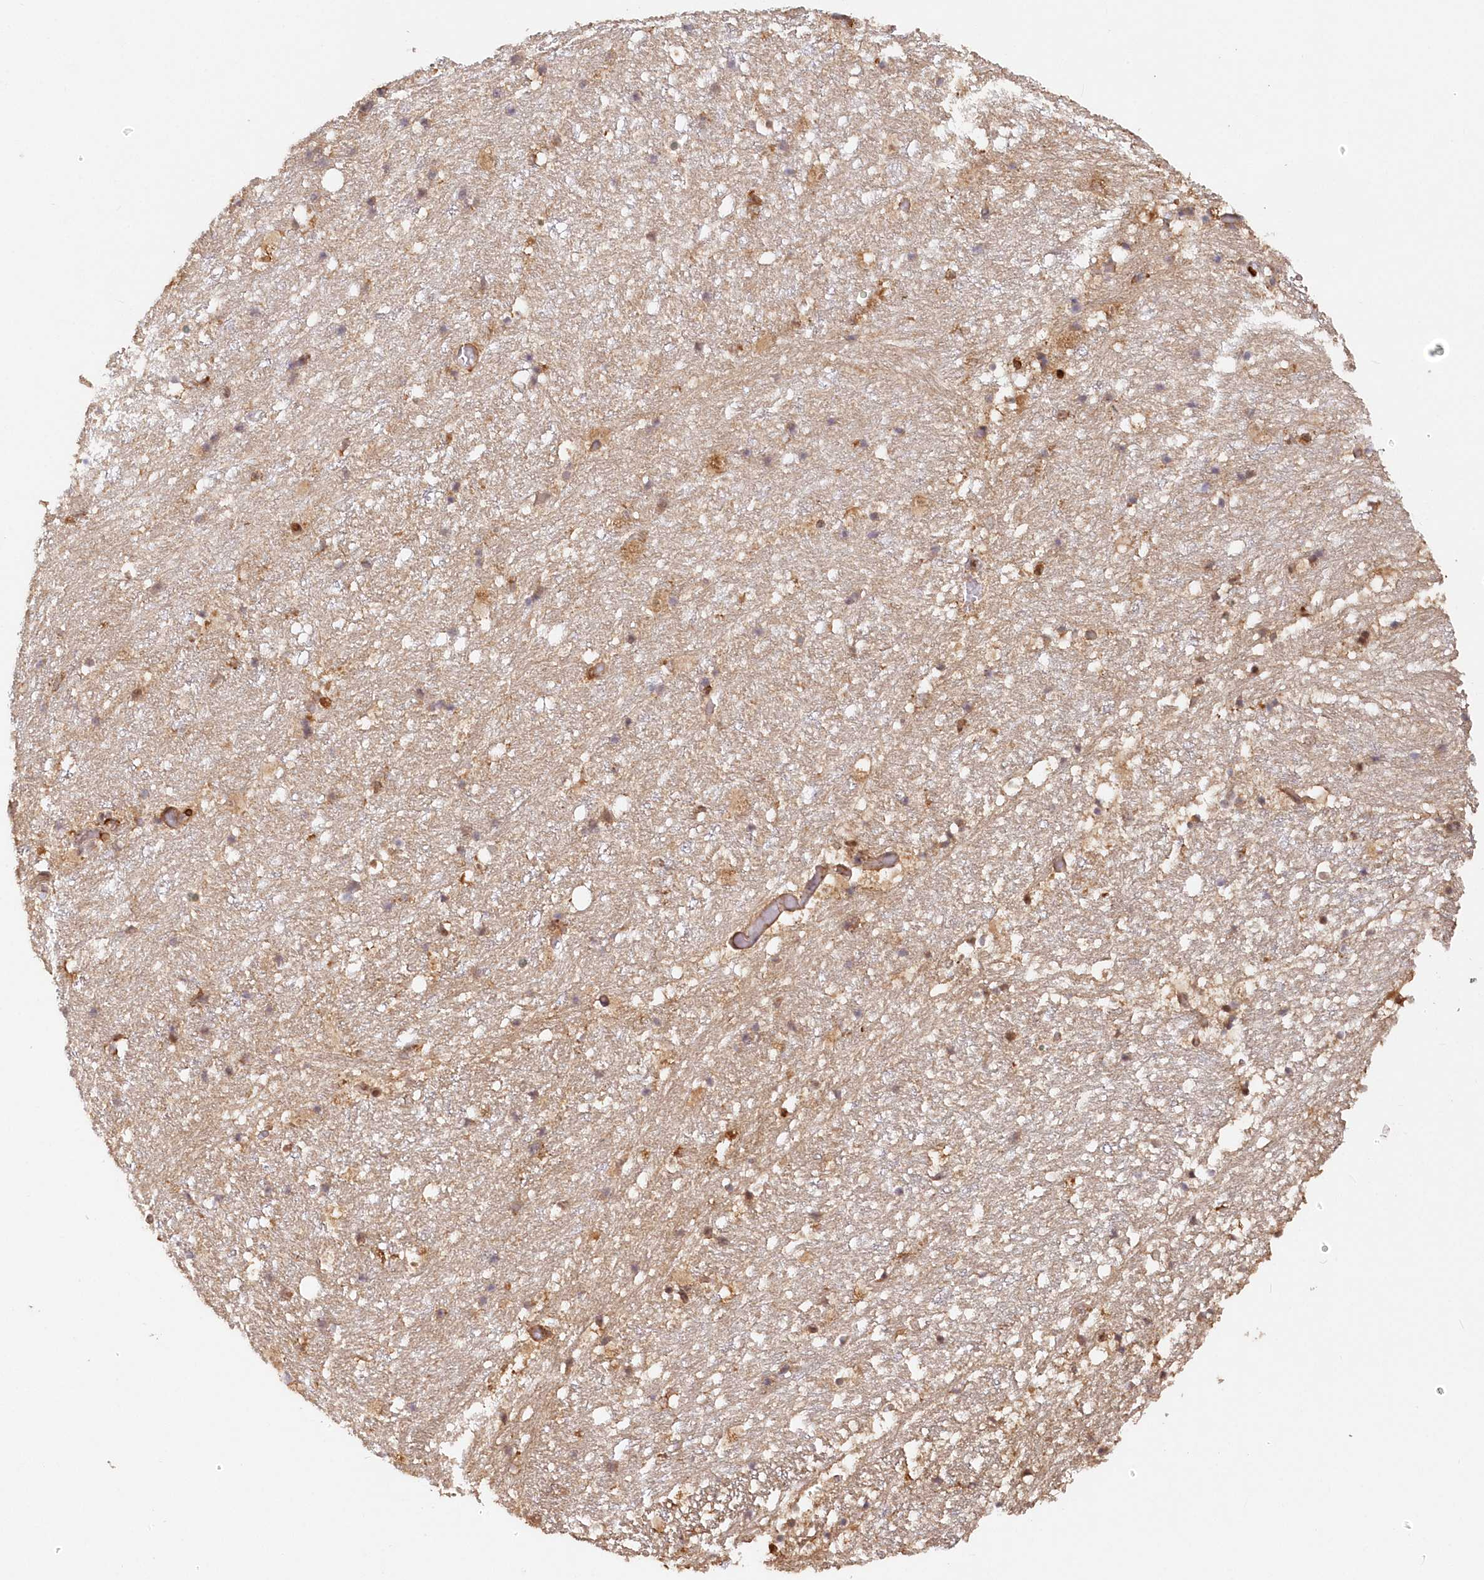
{"staining": {"intensity": "moderate", "quantity": "<25%", "location": "cytoplasmic/membranous"}, "tissue": "hippocampus", "cell_type": "Glial cells", "image_type": "normal", "snomed": [{"axis": "morphology", "description": "Normal tissue, NOS"}, {"axis": "topography", "description": "Hippocampus"}], "caption": "High-magnification brightfield microscopy of unremarkable hippocampus stained with DAB (3,3'-diaminobenzidine) (brown) and counterstained with hematoxylin (blue). glial cells exhibit moderate cytoplasmic/membranous positivity is identified in about<25% of cells. Nuclei are stained in blue.", "gene": "SNED1", "patient": {"sex": "female", "age": 52}}